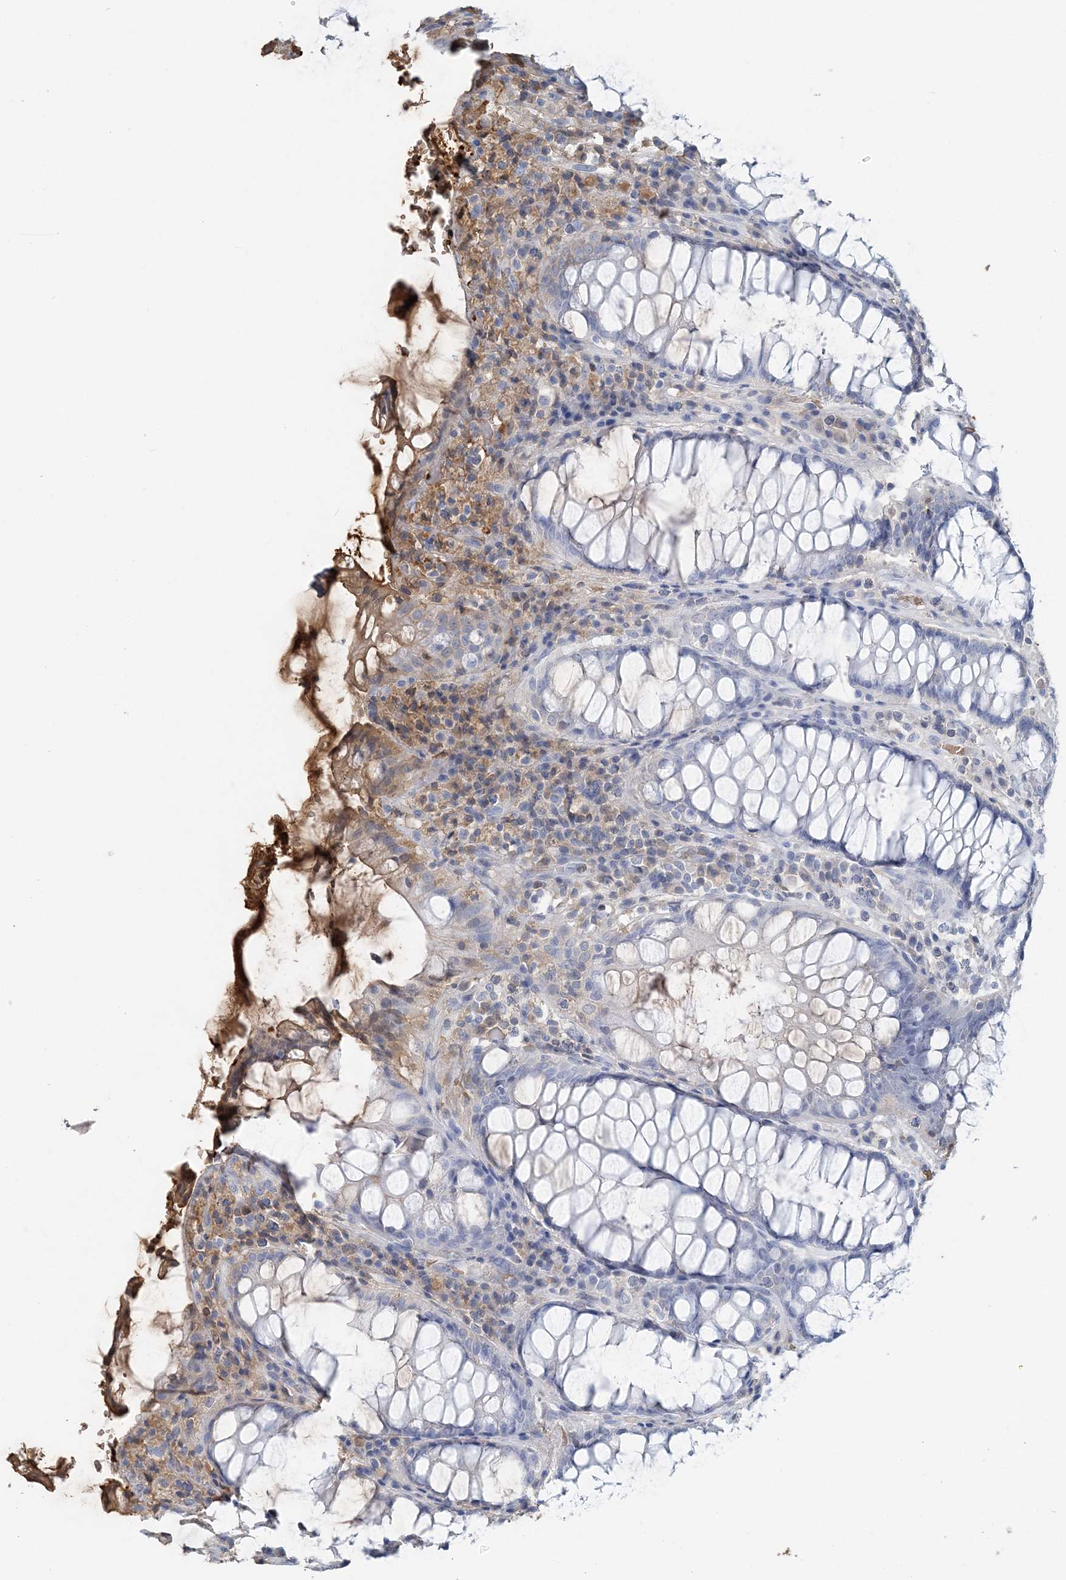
{"staining": {"intensity": "negative", "quantity": "none", "location": "none"}, "tissue": "rectum", "cell_type": "Glandular cells", "image_type": "normal", "snomed": [{"axis": "morphology", "description": "Normal tissue, NOS"}, {"axis": "topography", "description": "Rectum"}], "caption": "Immunohistochemistry image of normal rectum: rectum stained with DAB exhibits no significant protein positivity in glandular cells. (DAB immunohistochemistry visualized using brightfield microscopy, high magnification).", "gene": "HBD", "patient": {"sex": "male", "age": 64}}